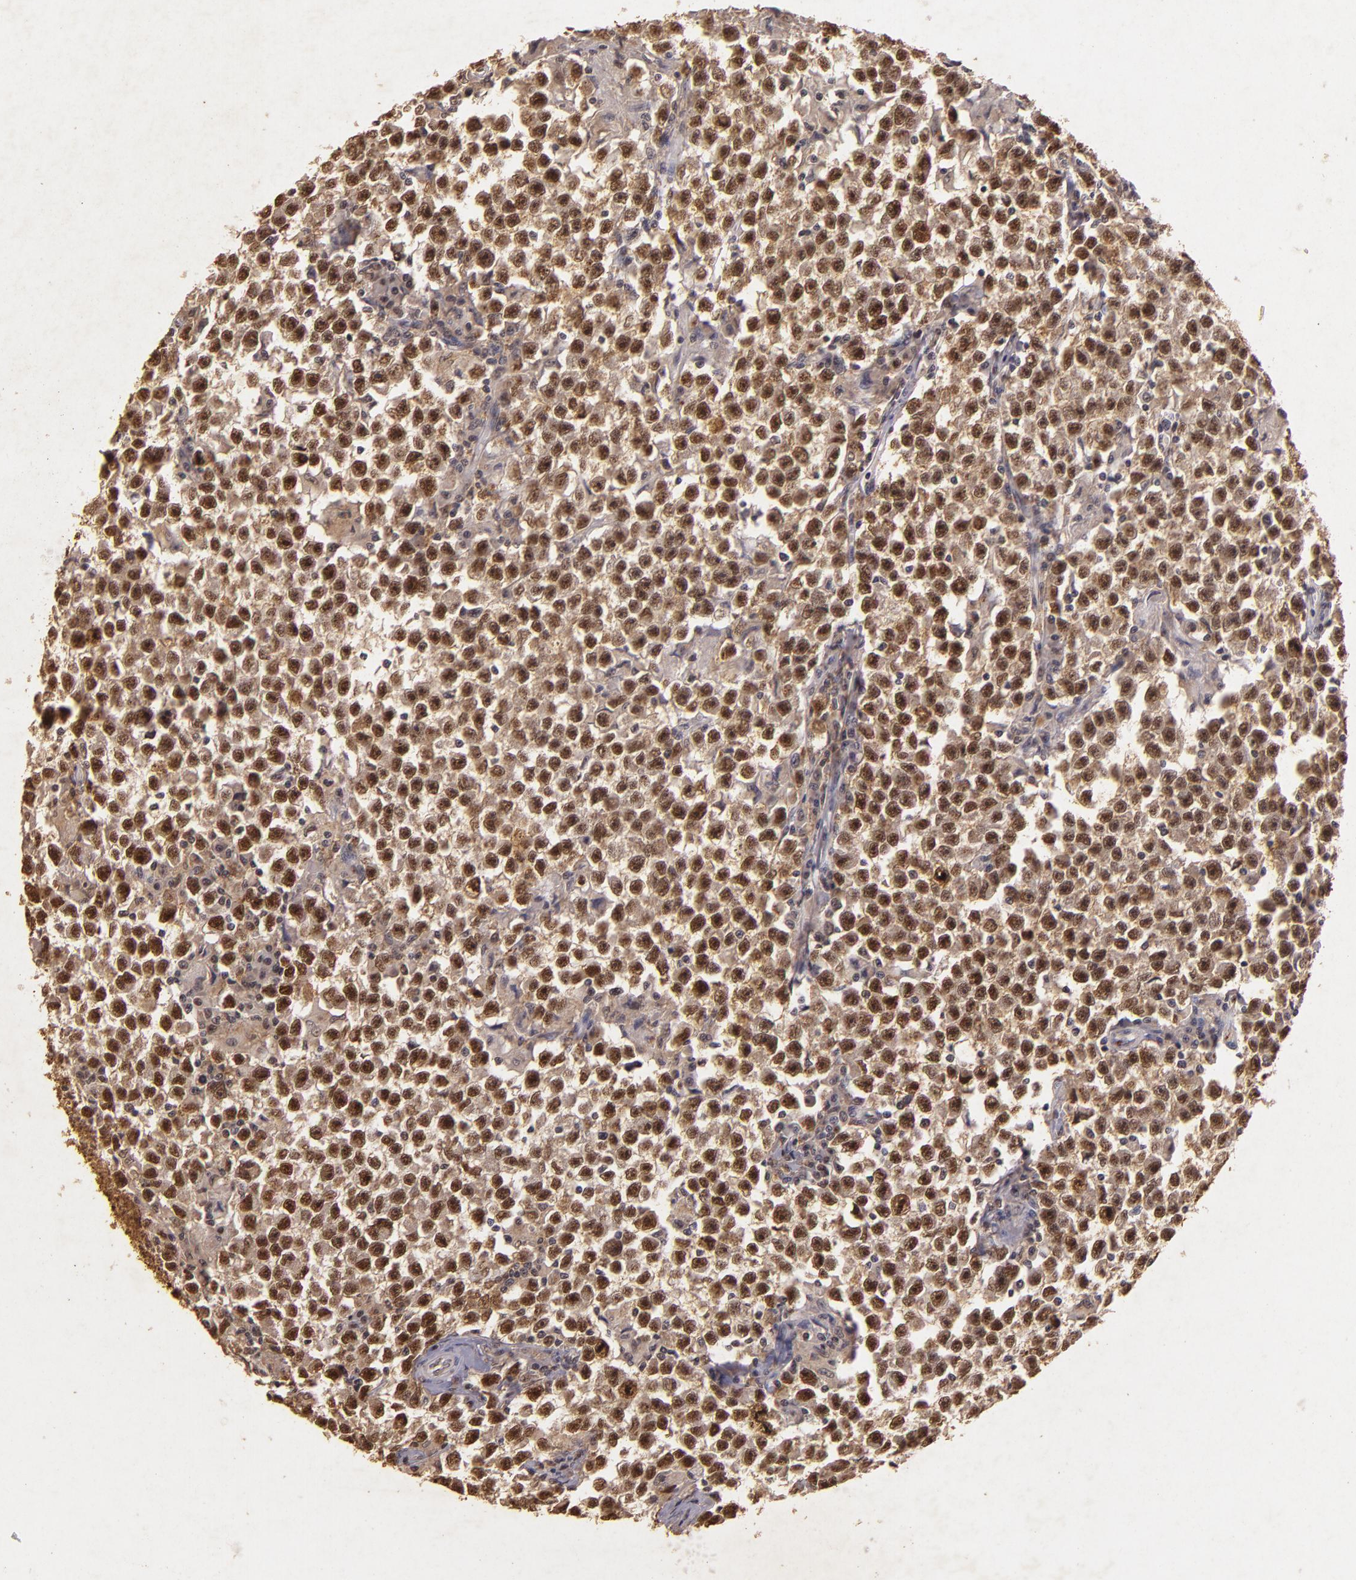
{"staining": {"intensity": "moderate", "quantity": ">75%", "location": "nuclear"}, "tissue": "testis cancer", "cell_type": "Tumor cells", "image_type": "cancer", "snomed": [{"axis": "morphology", "description": "Seminoma, NOS"}, {"axis": "topography", "description": "Testis"}], "caption": "Testis cancer was stained to show a protein in brown. There is medium levels of moderate nuclear expression in approximately >75% of tumor cells.", "gene": "CBX3", "patient": {"sex": "male", "age": 33}}